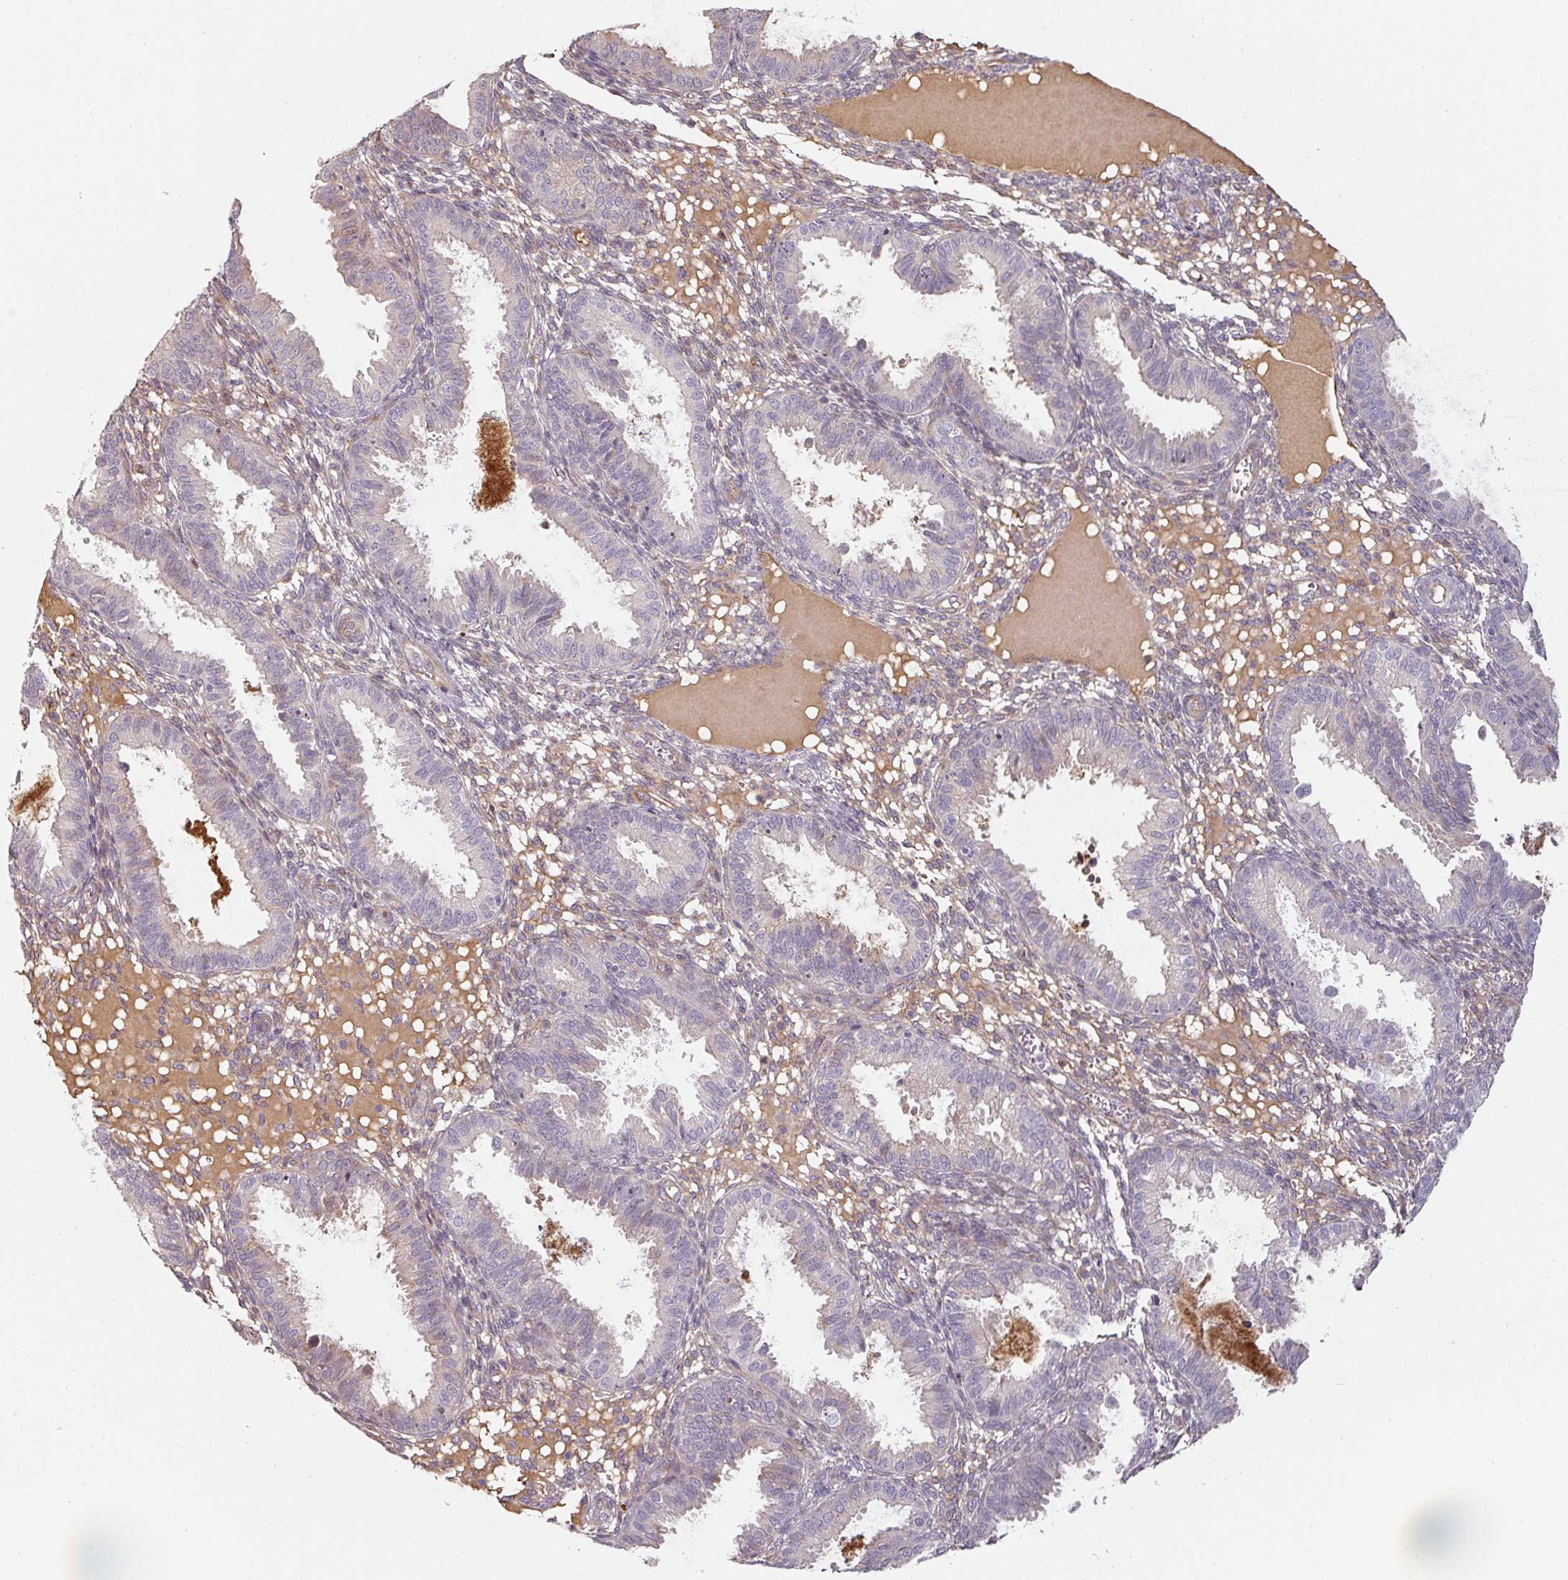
{"staining": {"intensity": "negative", "quantity": "none", "location": "none"}, "tissue": "endometrium", "cell_type": "Cells in endometrial stroma", "image_type": "normal", "snomed": [{"axis": "morphology", "description": "Normal tissue, NOS"}, {"axis": "topography", "description": "Endometrium"}], "caption": "An IHC image of normal endometrium is shown. There is no staining in cells in endometrial stroma of endometrium.", "gene": "CEP78", "patient": {"sex": "female", "age": 33}}